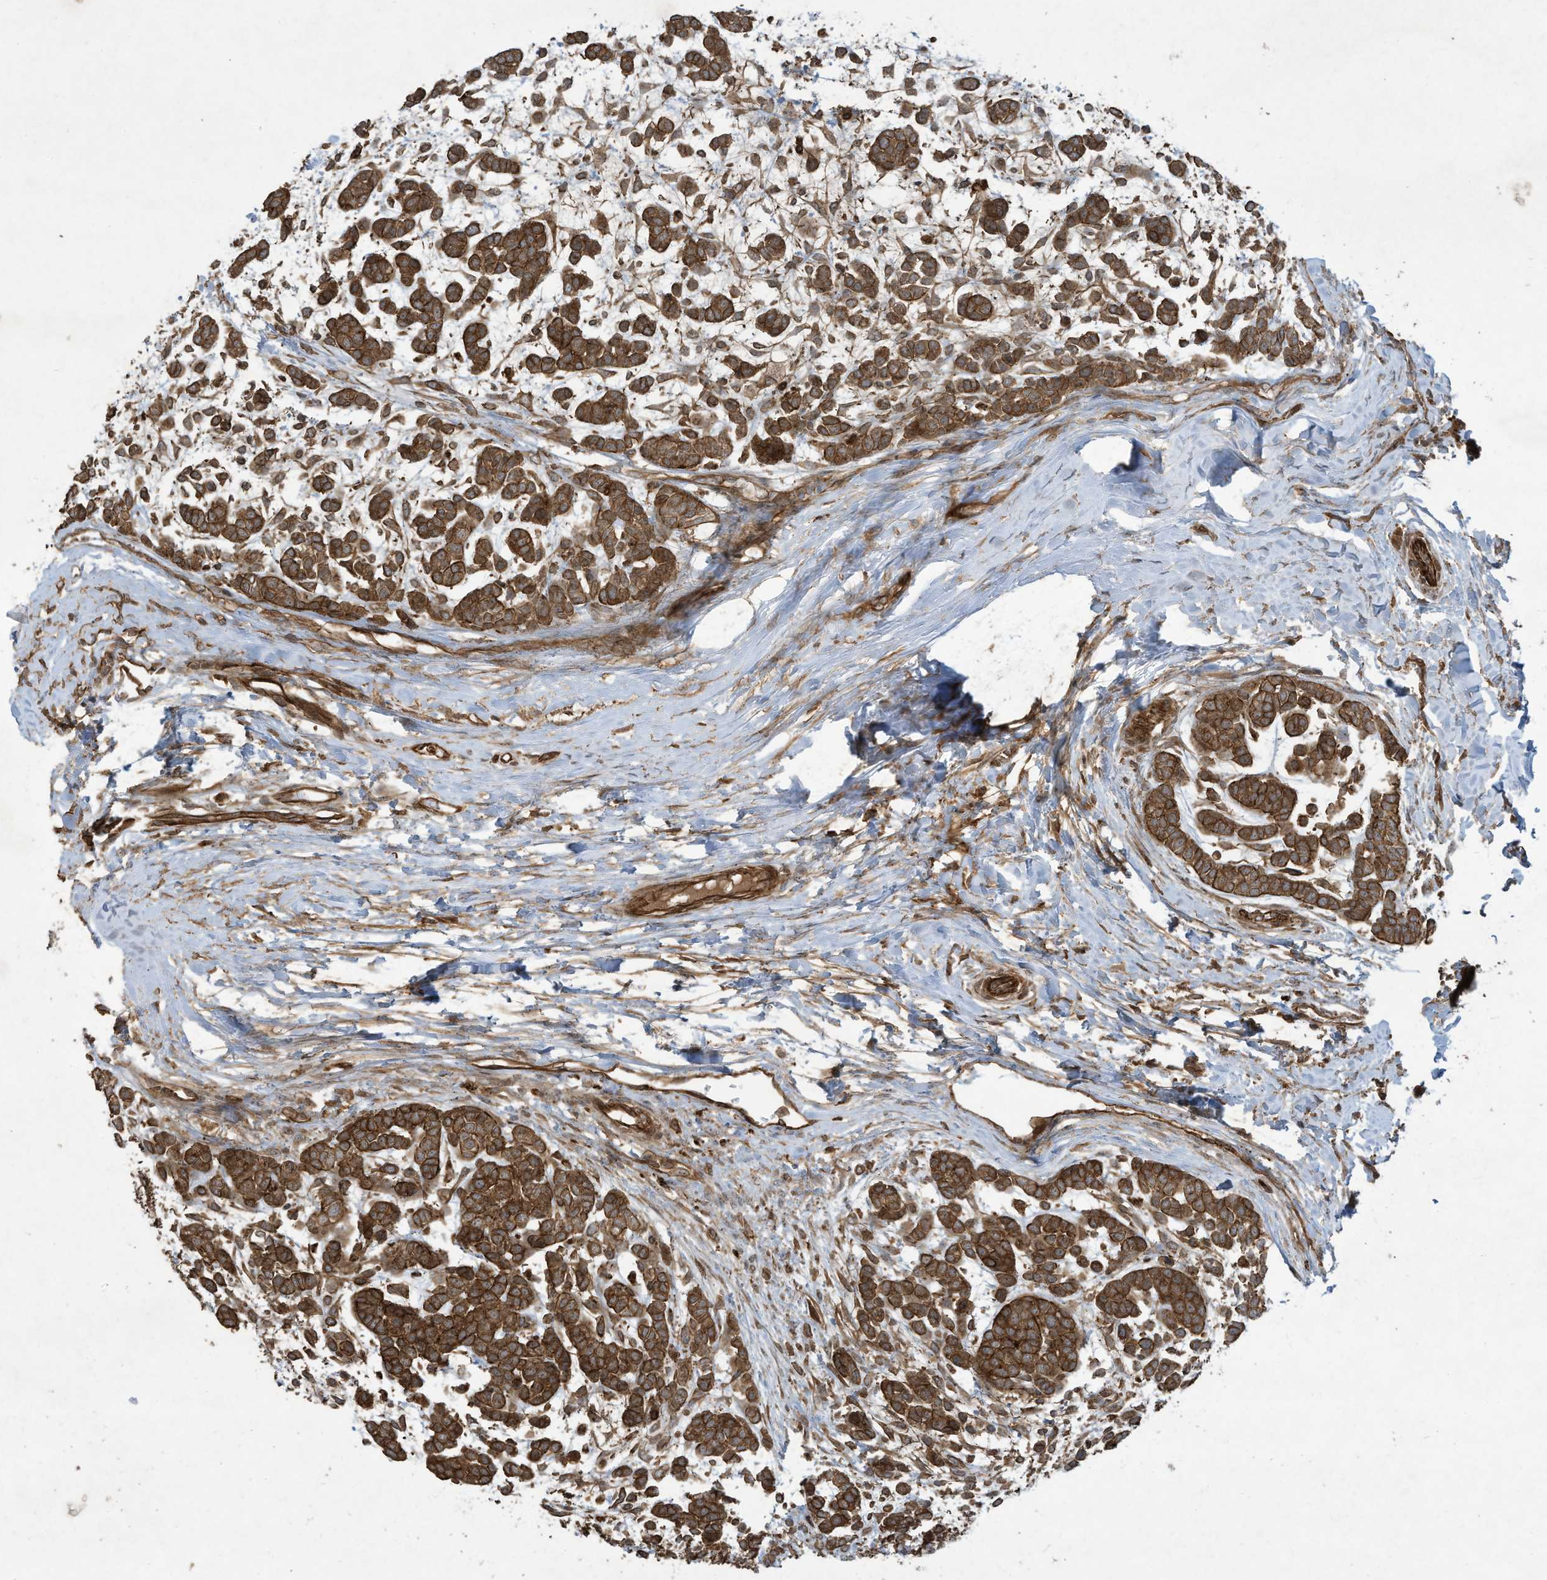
{"staining": {"intensity": "strong", "quantity": ">75%", "location": "cytoplasmic/membranous"}, "tissue": "head and neck cancer", "cell_type": "Tumor cells", "image_type": "cancer", "snomed": [{"axis": "morphology", "description": "Adenocarcinoma, NOS"}, {"axis": "morphology", "description": "Adenoma, NOS"}, {"axis": "topography", "description": "Head-Neck"}], "caption": "High-power microscopy captured an IHC image of adenoma (head and neck), revealing strong cytoplasmic/membranous expression in approximately >75% of tumor cells.", "gene": "DDIT4", "patient": {"sex": "female", "age": 55}}